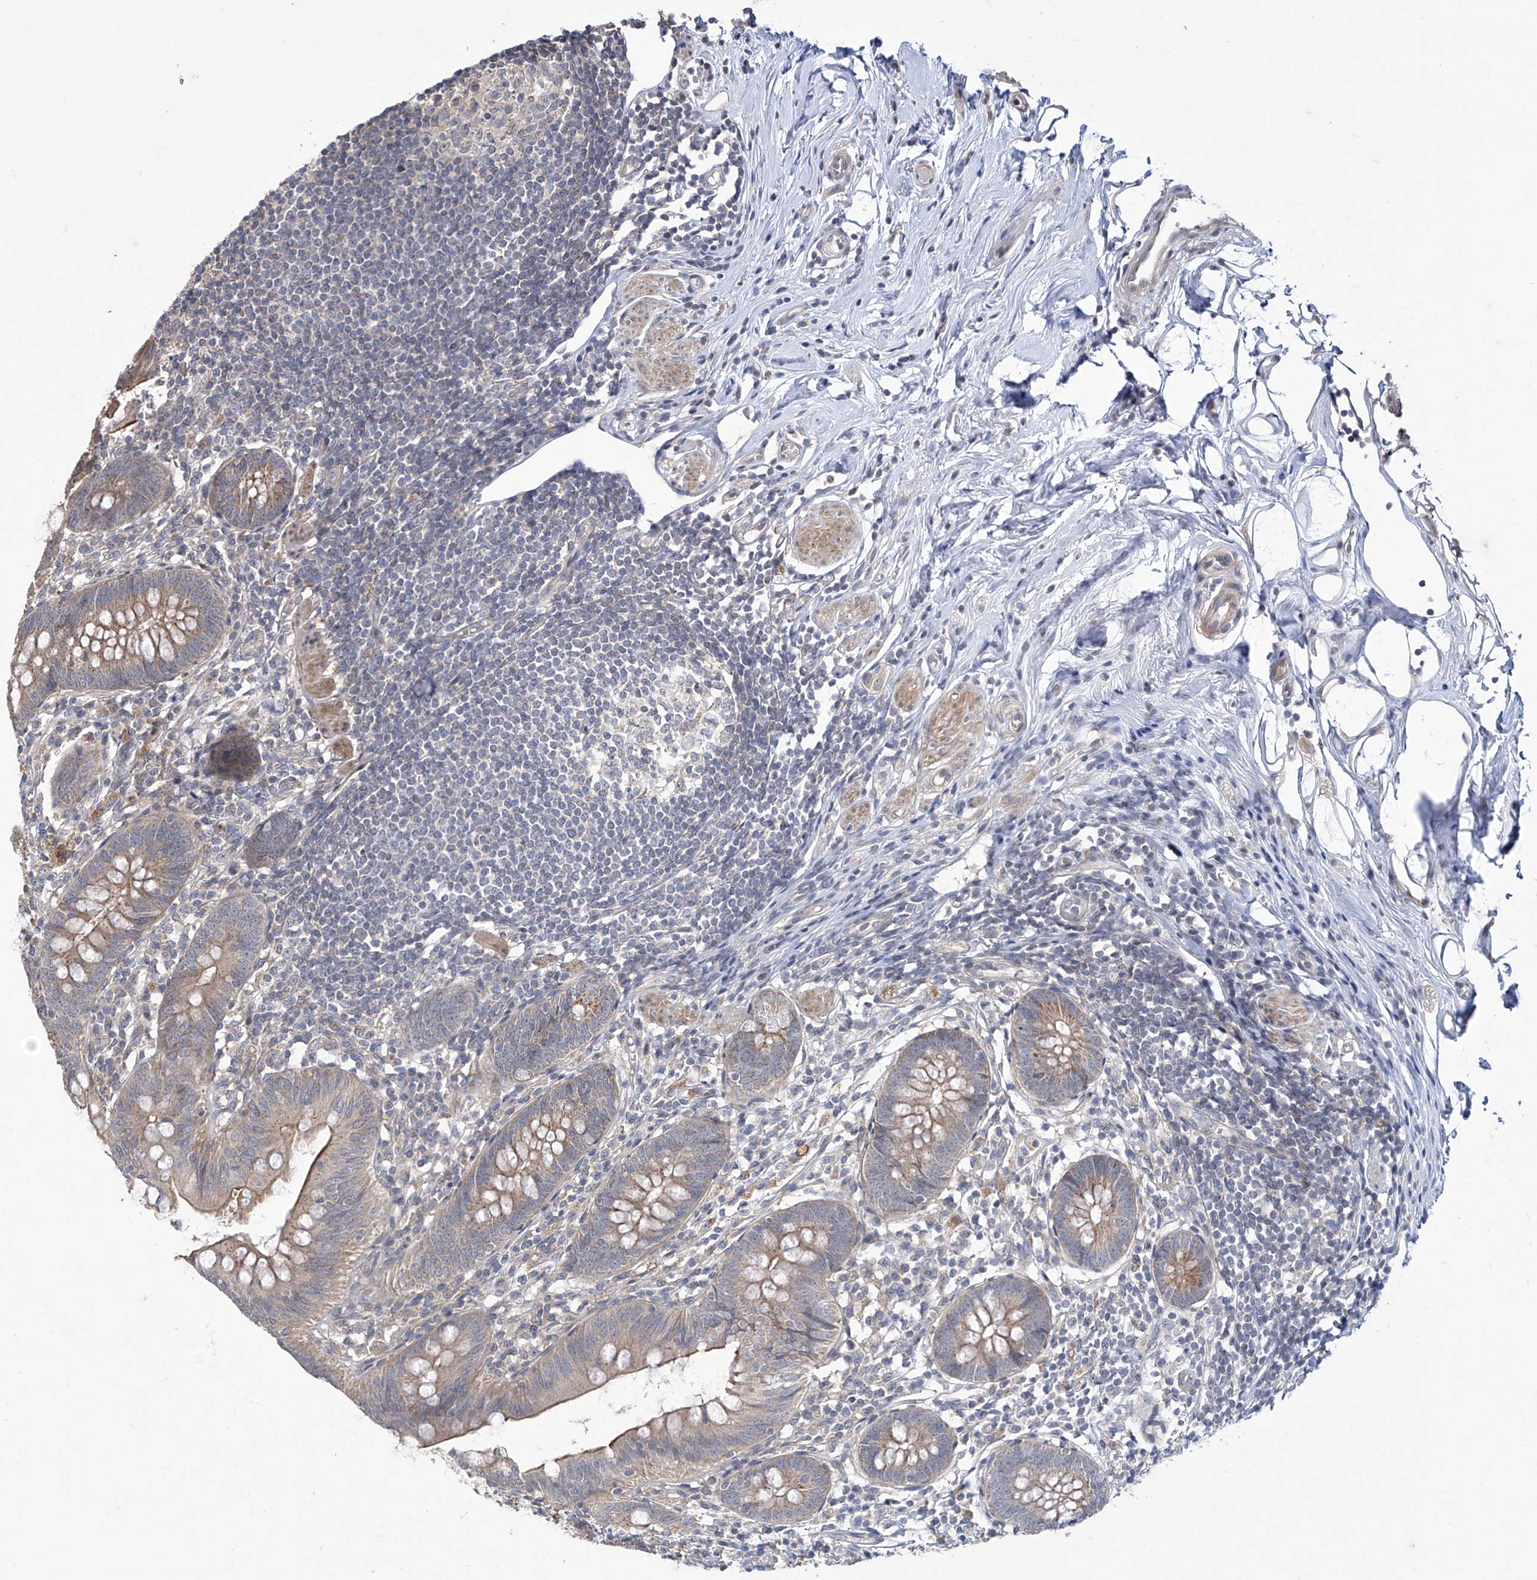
{"staining": {"intensity": "moderate", "quantity": ">75%", "location": "cytoplasmic/membranous"}, "tissue": "appendix", "cell_type": "Glandular cells", "image_type": "normal", "snomed": [{"axis": "morphology", "description": "Normal tissue, NOS"}, {"axis": "topography", "description": "Appendix"}], "caption": "A brown stain shows moderate cytoplasmic/membranous staining of a protein in glandular cells of benign appendix.", "gene": "TRIM60", "patient": {"sex": "female", "age": 62}}